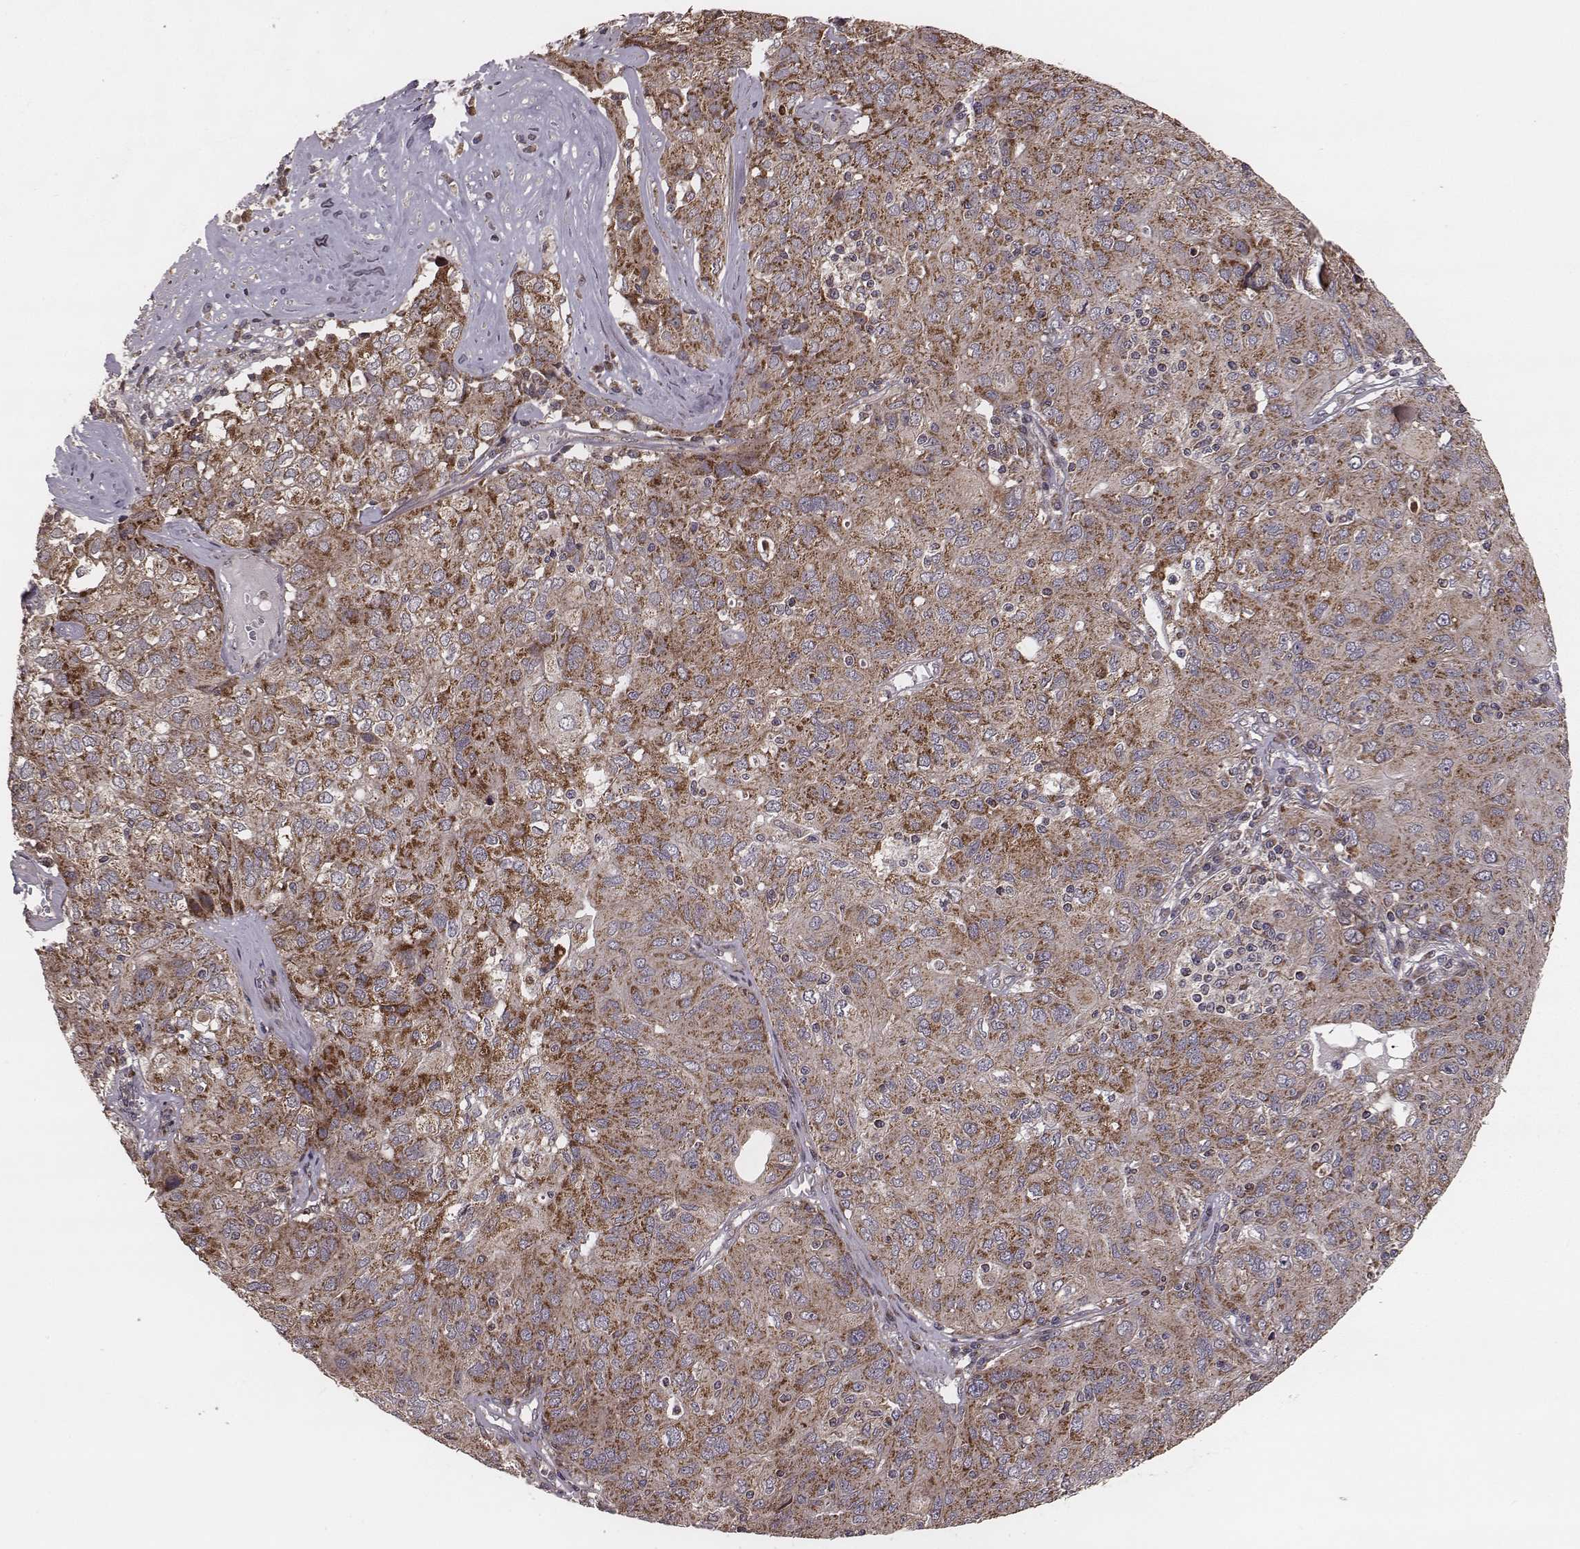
{"staining": {"intensity": "moderate", "quantity": ">75%", "location": "cytoplasmic/membranous"}, "tissue": "ovarian cancer", "cell_type": "Tumor cells", "image_type": "cancer", "snomed": [{"axis": "morphology", "description": "Carcinoma, endometroid"}, {"axis": "topography", "description": "Ovary"}], "caption": "Immunohistochemistry (IHC) (DAB (3,3'-diaminobenzidine)) staining of ovarian cancer (endometroid carcinoma) reveals moderate cytoplasmic/membranous protein positivity in approximately >75% of tumor cells.", "gene": "ZDHHC21", "patient": {"sex": "female", "age": 50}}